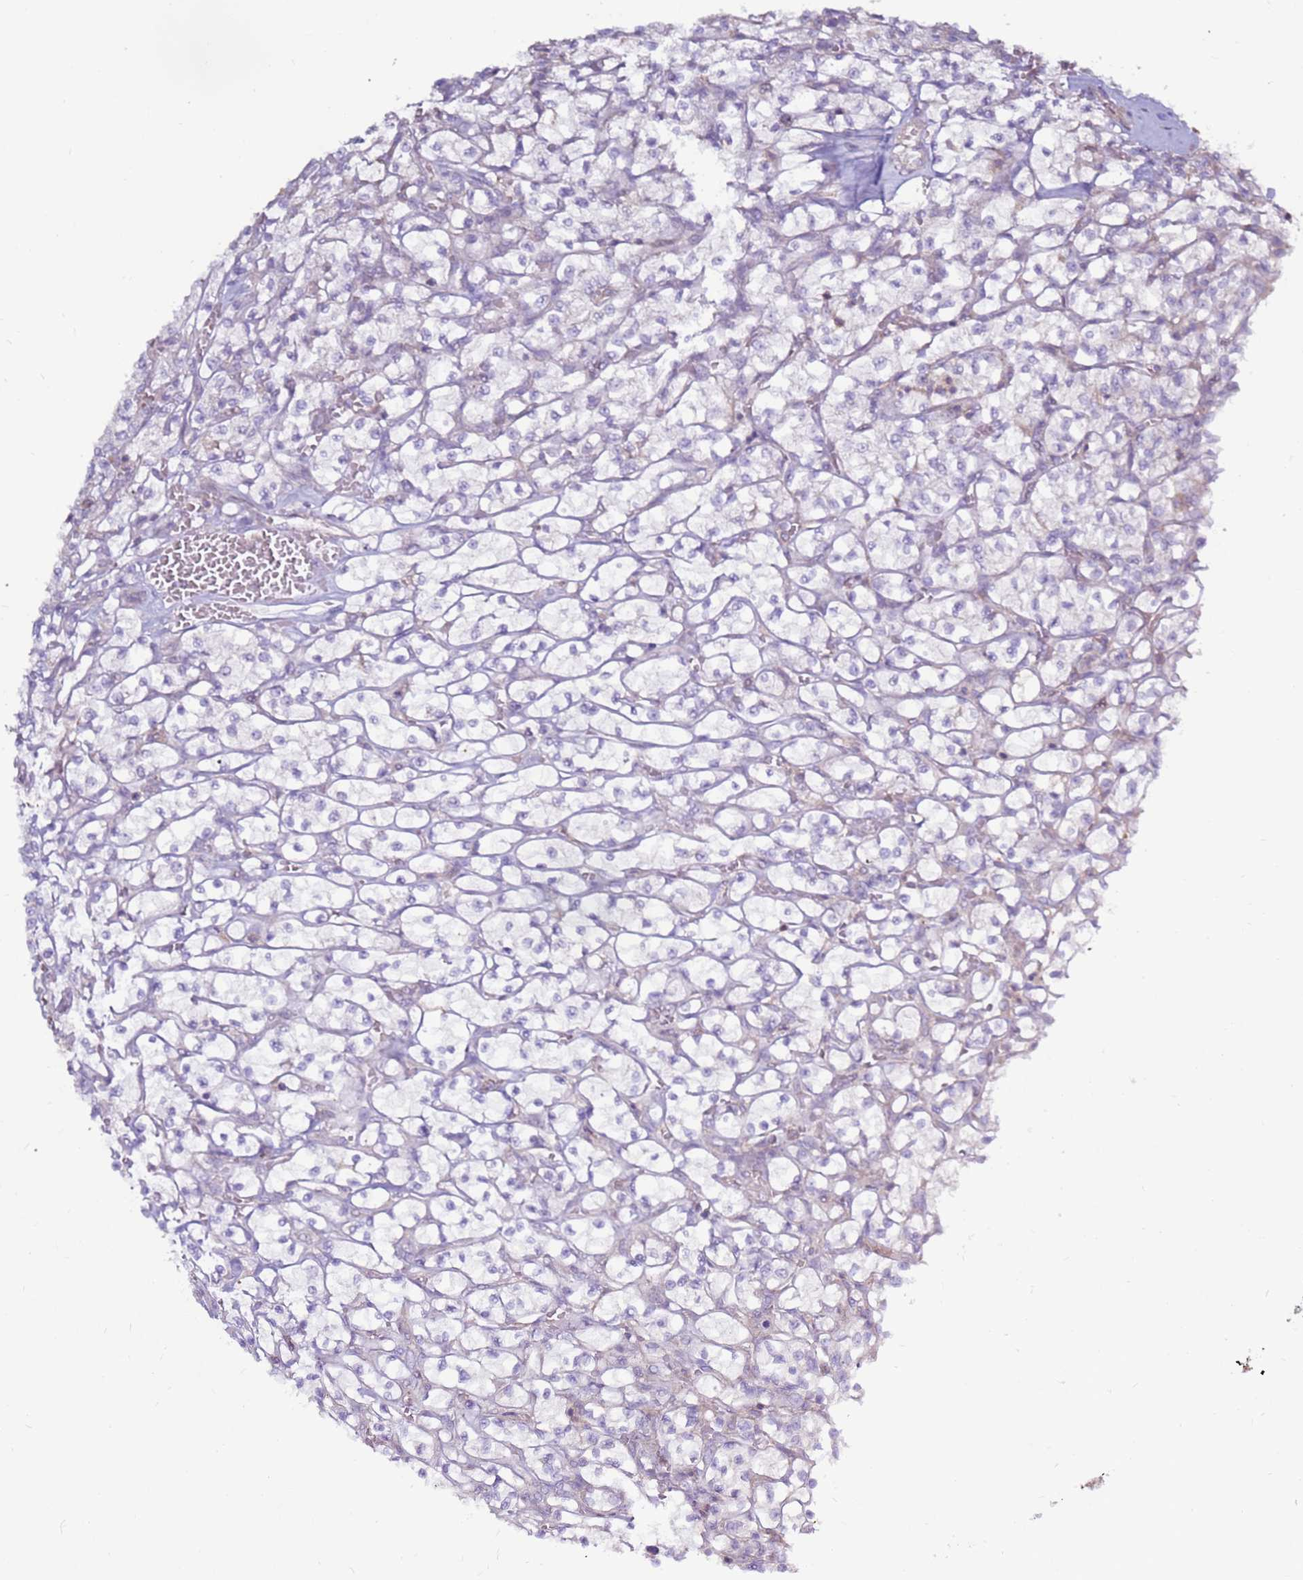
{"staining": {"intensity": "negative", "quantity": "none", "location": "none"}, "tissue": "renal cancer", "cell_type": "Tumor cells", "image_type": "cancer", "snomed": [{"axis": "morphology", "description": "Adenocarcinoma, NOS"}, {"axis": "topography", "description": "Kidney"}], "caption": "IHC histopathology image of adenocarcinoma (renal) stained for a protein (brown), which demonstrates no positivity in tumor cells. The staining is performed using DAB (3,3'-diaminobenzidine) brown chromogen with nuclei counter-stained in using hematoxylin.", "gene": "EVA1B", "patient": {"sex": "female", "age": 64}}